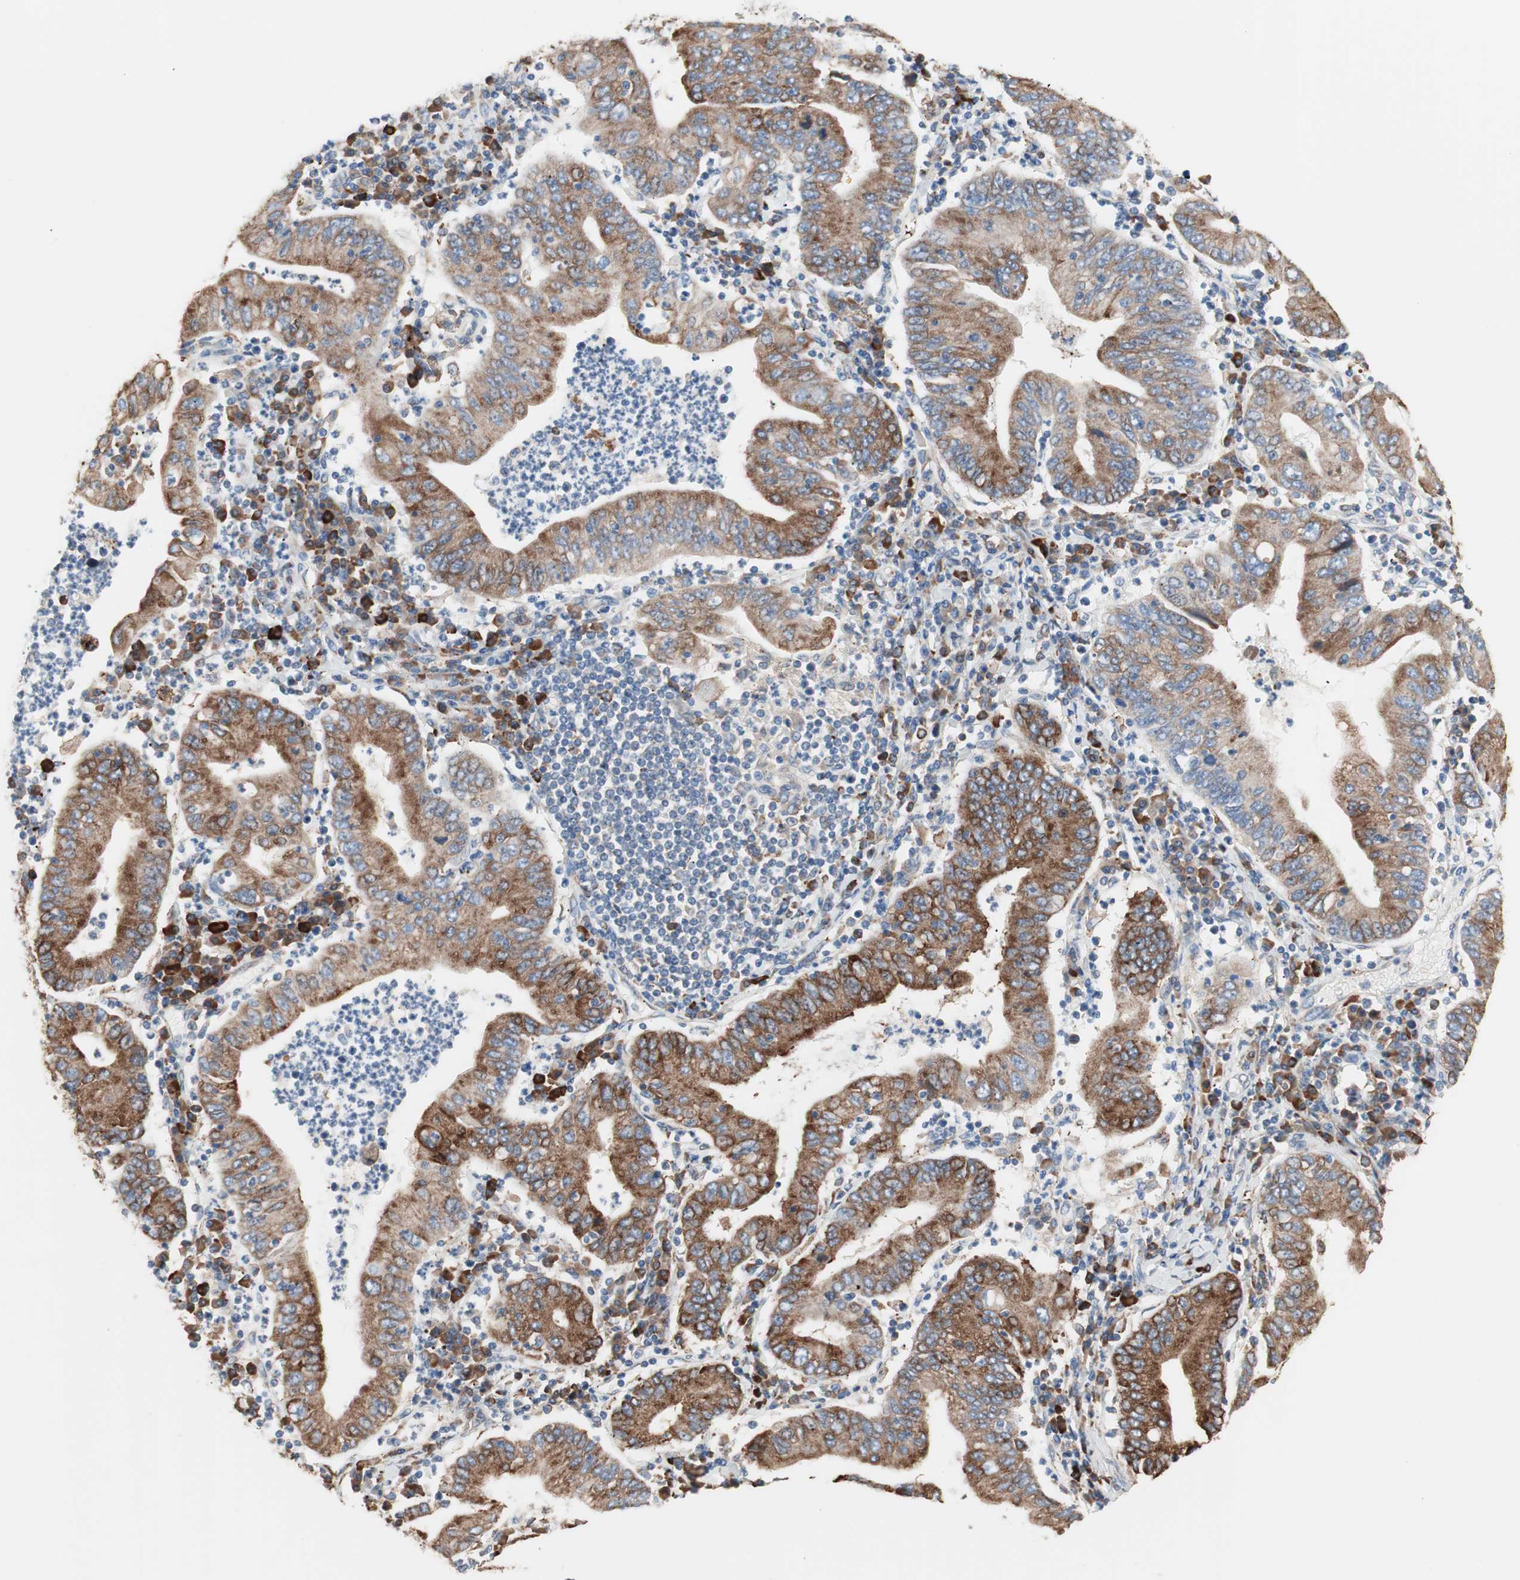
{"staining": {"intensity": "moderate", "quantity": ">75%", "location": "cytoplasmic/membranous"}, "tissue": "stomach cancer", "cell_type": "Tumor cells", "image_type": "cancer", "snomed": [{"axis": "morphology", "description": "Normal tissue, NOS"}, {"axis": "morphology", "description": "Adenocarcinoma, NOS"}, {"axis": "topography", "description": "Esophagus"}, {"axis": "topography", "description": "Stomach, upper"}, {"axis": "topography", "description": "Peripheral nerve tissue"}], "caption": "Immunohistochemistry (IHC) (DAB (3,3'-diaminobenzidine)) staining of human stomach cancer shows moderate cytoplasmic/membranous protein staining in about >75% of tumor cells. The protein is shown in brown color, while the nuclei are stained blue.", "gene": "SLC27A4", "patient": {"sex": "male", "age": 62}}